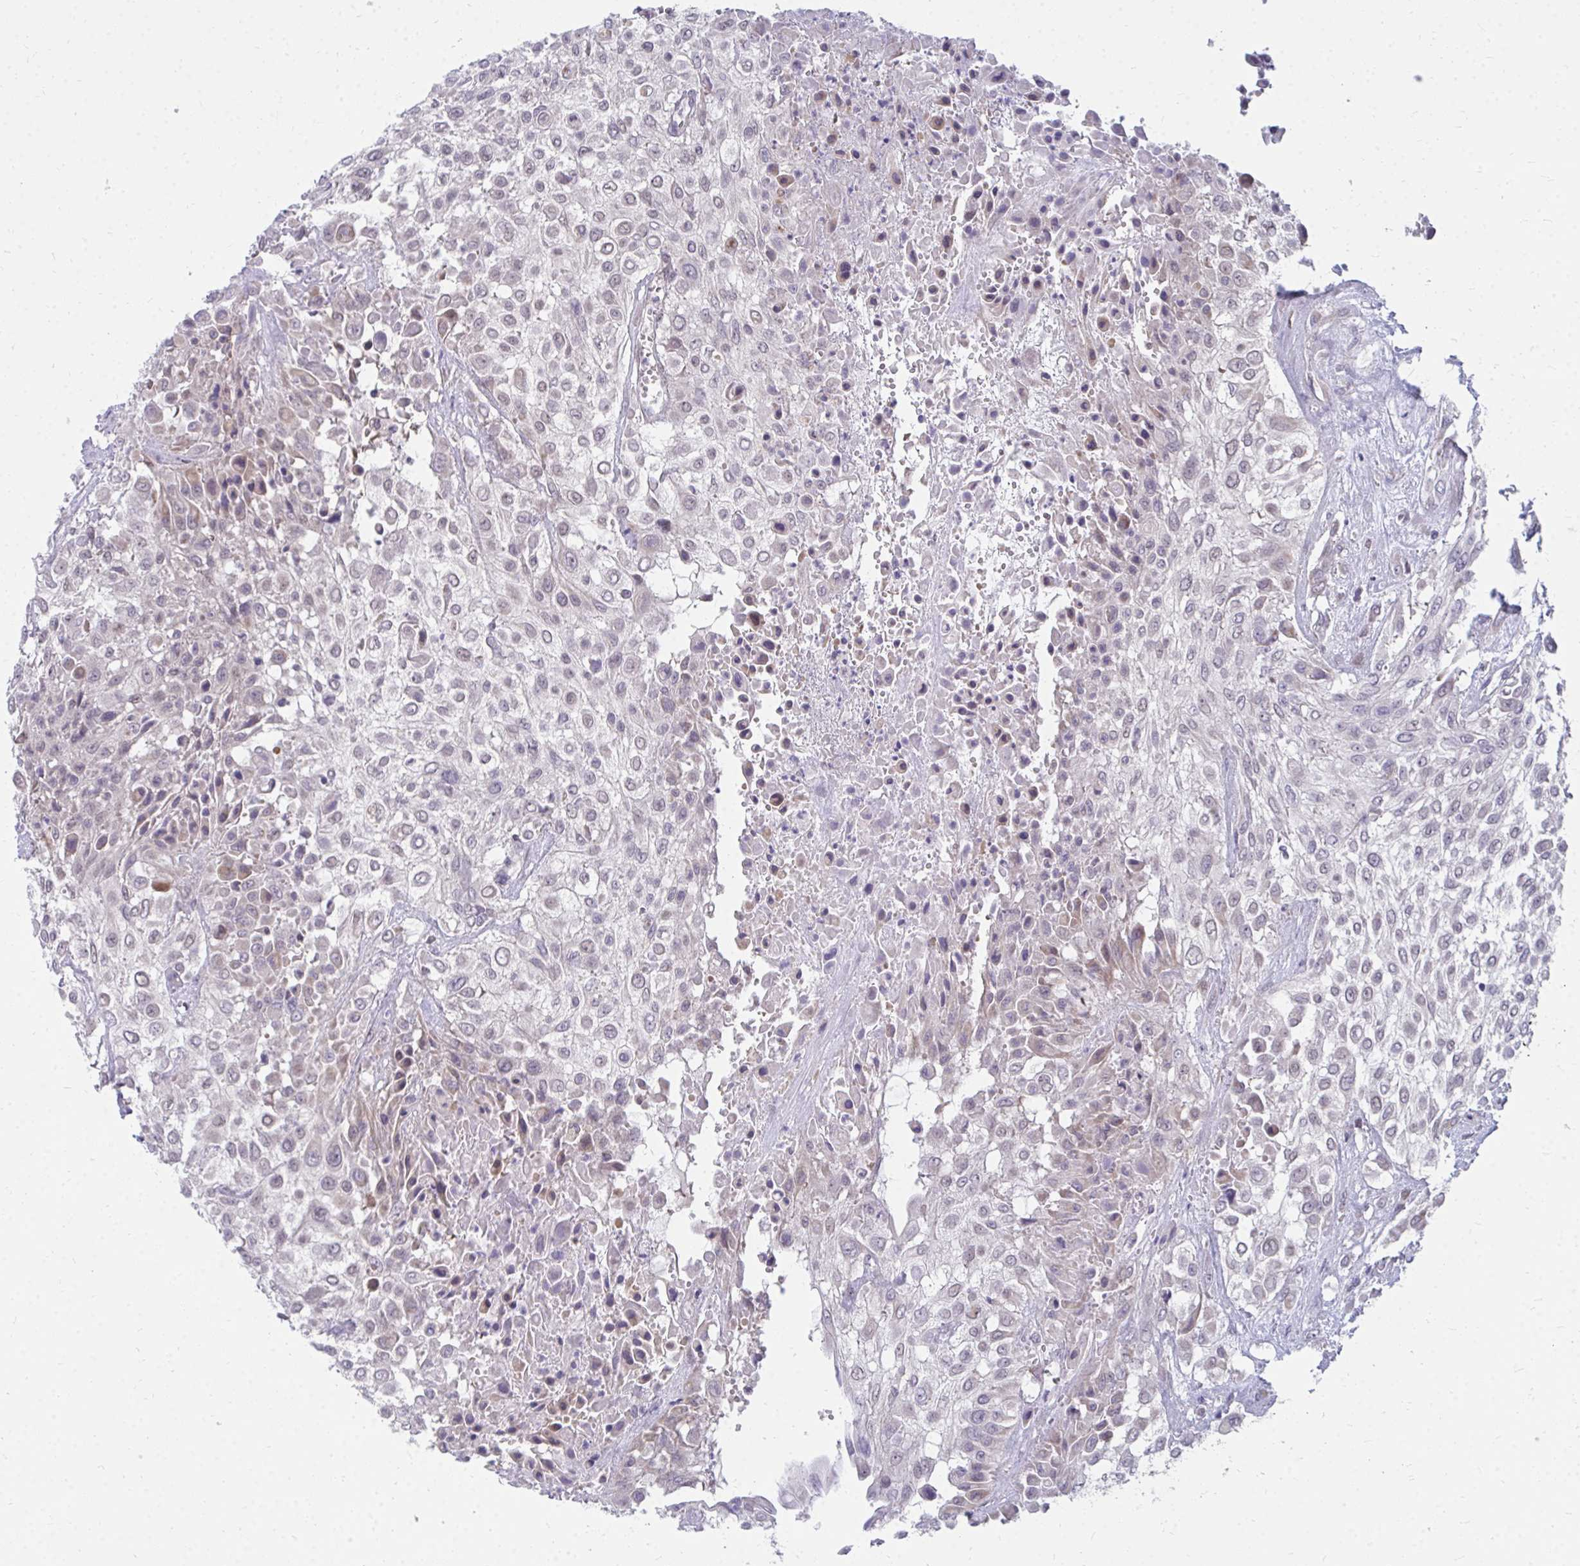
{"staining": {"intensity": "negative", "quantity": "none", "location": "none"}, "tissue": "urothelial cancer", "cell_type": "Tumor cells", "image_type": "cancer", "snomed": [{"axis": "morphology", "description": "Urothelial carcinoma, High grade"}, {"axis": "topography", "description": "Urinary bladder"}], "caption": "Tumor cells show no significant expression in high-grade urothelial carcinoma.", "gene": "MROH8", "patient": {"sex": "male", "age": 57}}